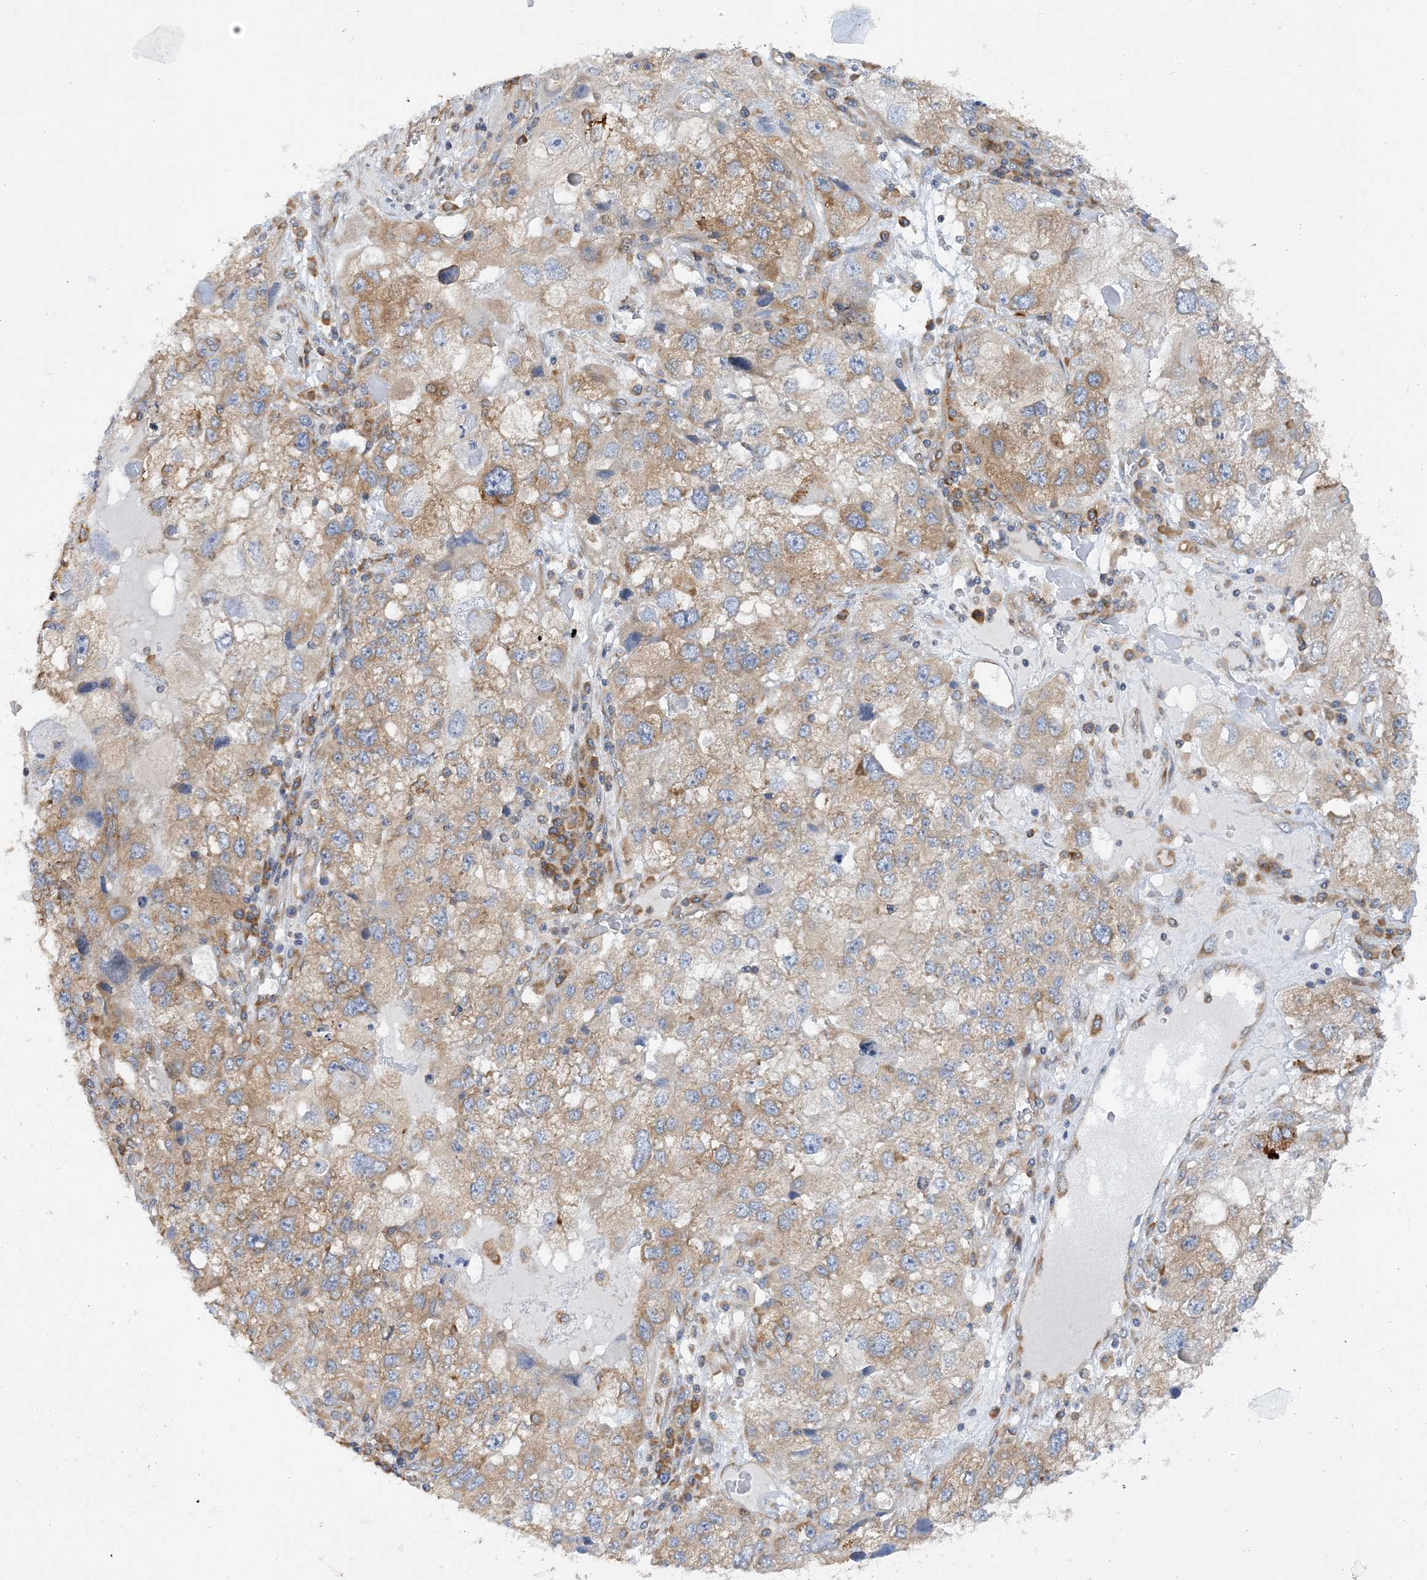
{"staining": {"intensity": "weak", "quantity": ">75%", "location": "cytoplasmic/membranous"}, "tissue": "endometrial cancer", "cell_type": "Tumor cells", "image_type": "cancer", "snomed": [{"axis": "morphology", "description": "Adenocarcinoma, NOS"}, {"axis": "topography", "description": "Endometrium"}], "caption": "Human endometrial adenocarcinoma stained for a protein (brown) exhibits weak cytoplasmic/membranous positive staining in about >75% of tumor cells.", "gene": "LARP4B", "patient": {"sex": "female", "age": 49}}